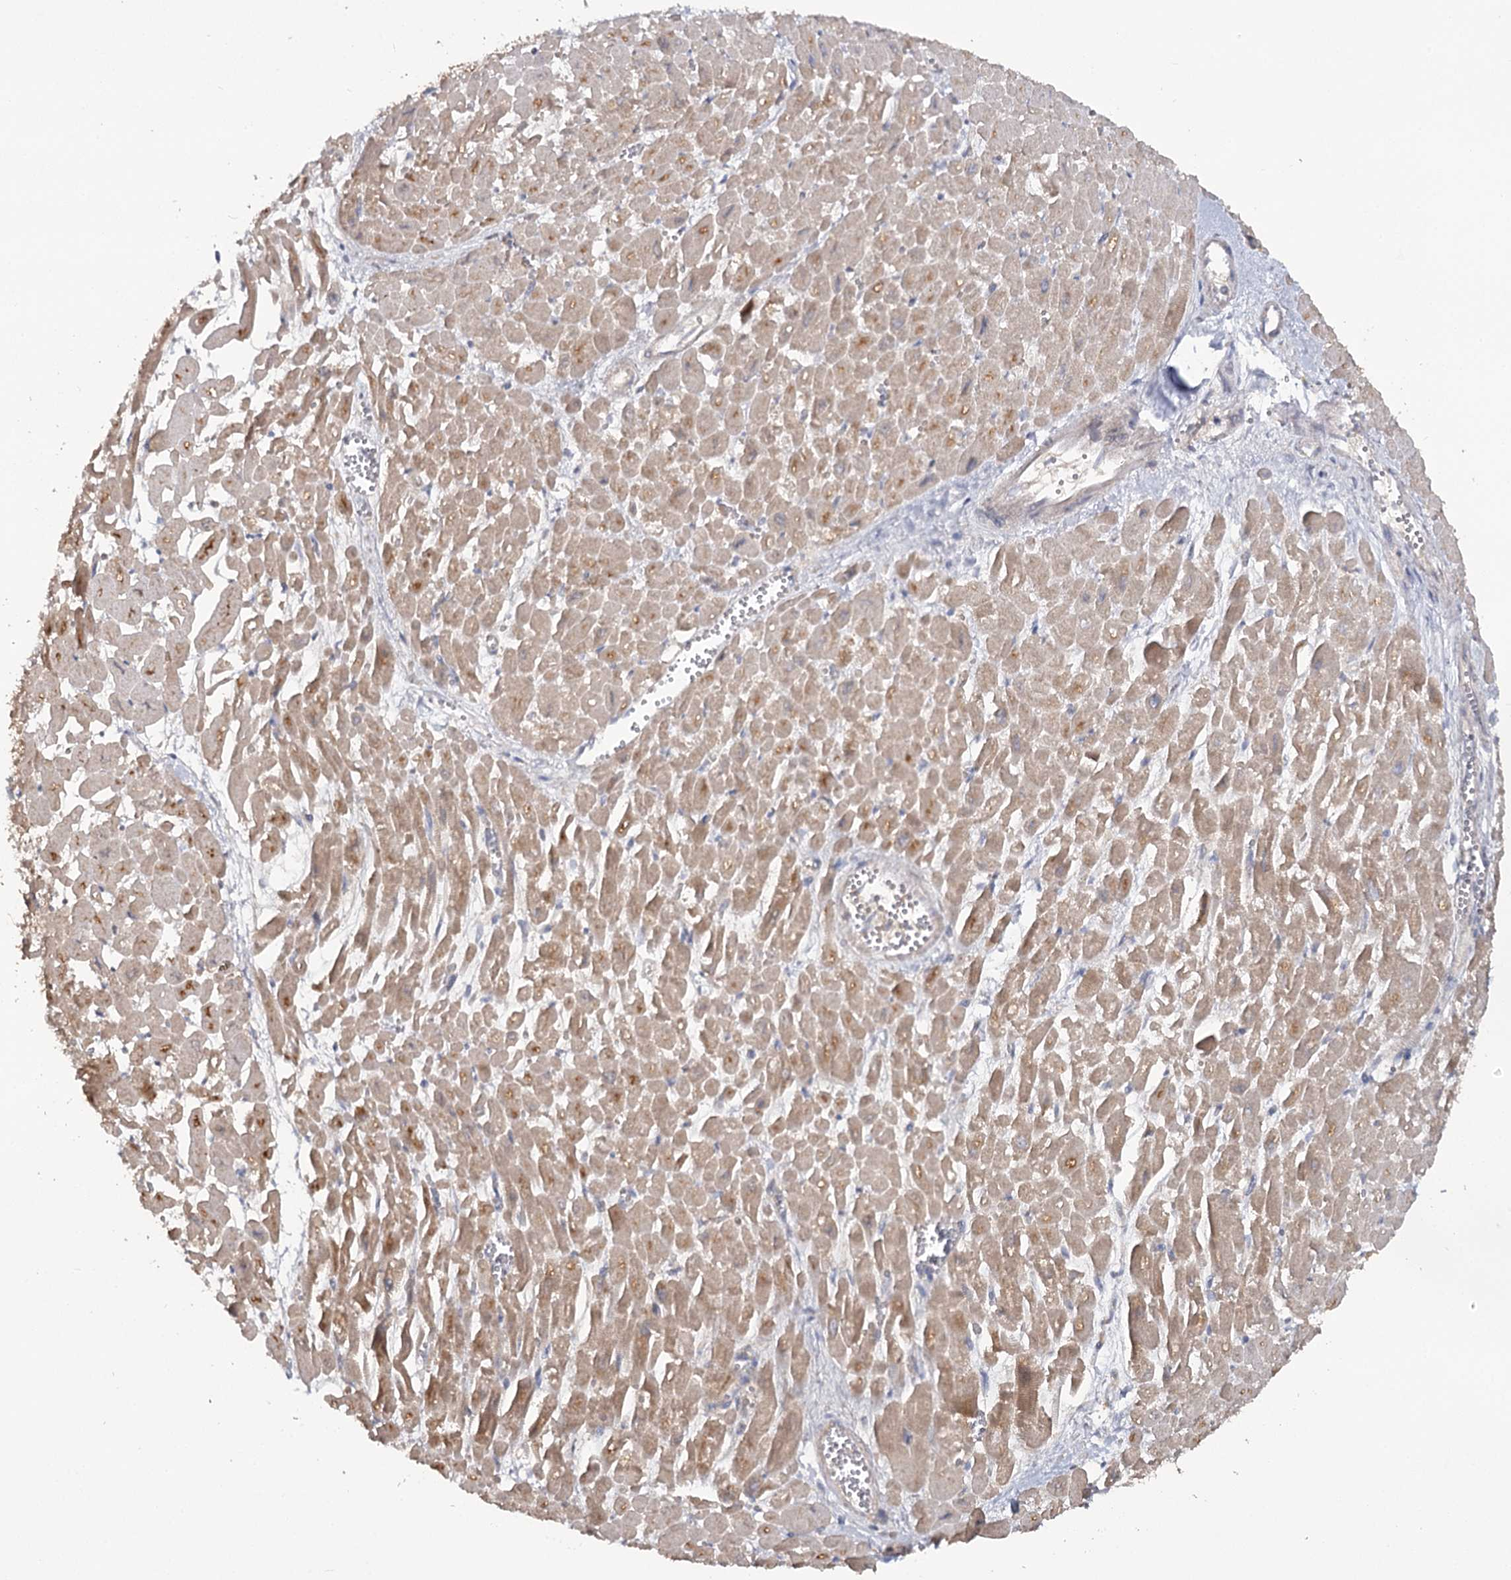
{"staining": {"intensity": "moderate", "quantity": ">75%", "location": "cytoplasmic/membranous"}, "tissue": "heart muscle", "cell_type": "Cardiomyocytes", "image_type": "normal", "snomed": [{"axis": "morphology", "description": "Normal tissue, NOS"}, {"axis": "topography", "description": "Heart"}], "caption": "Protein staining by immunohistochemistry demonstrates moderate cytoplasmic/membranous staining in about >75% of cardiomyocytes in unremarkable heart muscle.", "gene": "ANGPTL5", "patient": {"sex": "male", "age": 54}}